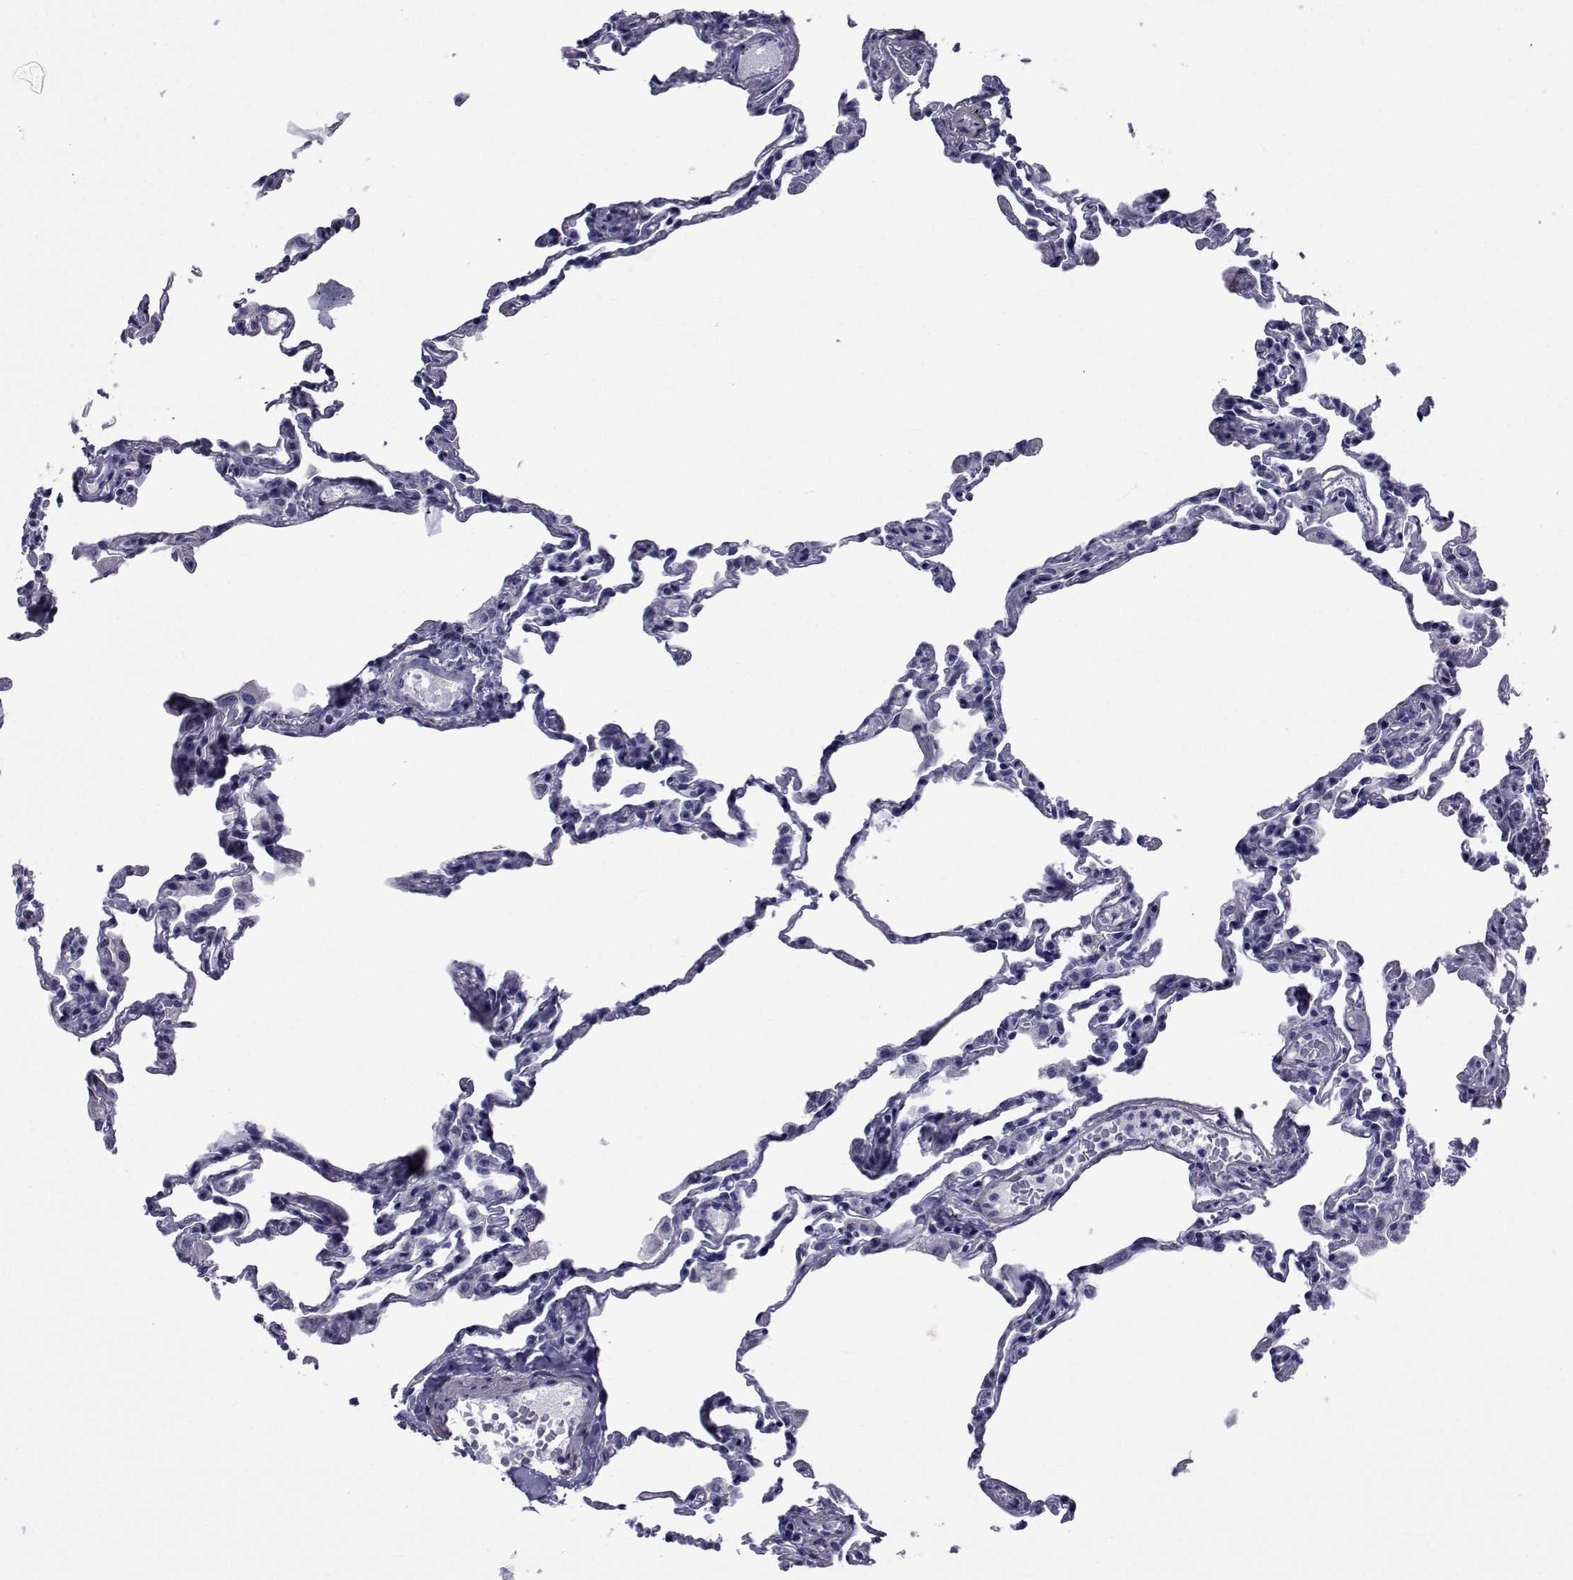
{"staining": {"intensity": "negative", "quantity": "none", "location": "none"}, "tissue": "lung", "cell_type": "Alveolar cells", "image_type": "normal", "snomed": [{"axis": "morphology", "description": "Normal tissue, NOS"}, {"axis": "topography", "description": "Lung"}], "caption": "The IHC image has no significant expression in alveolar cells of lung.", "gene": "GKAP1", "patient": {"sex": "female", "age": 57}}